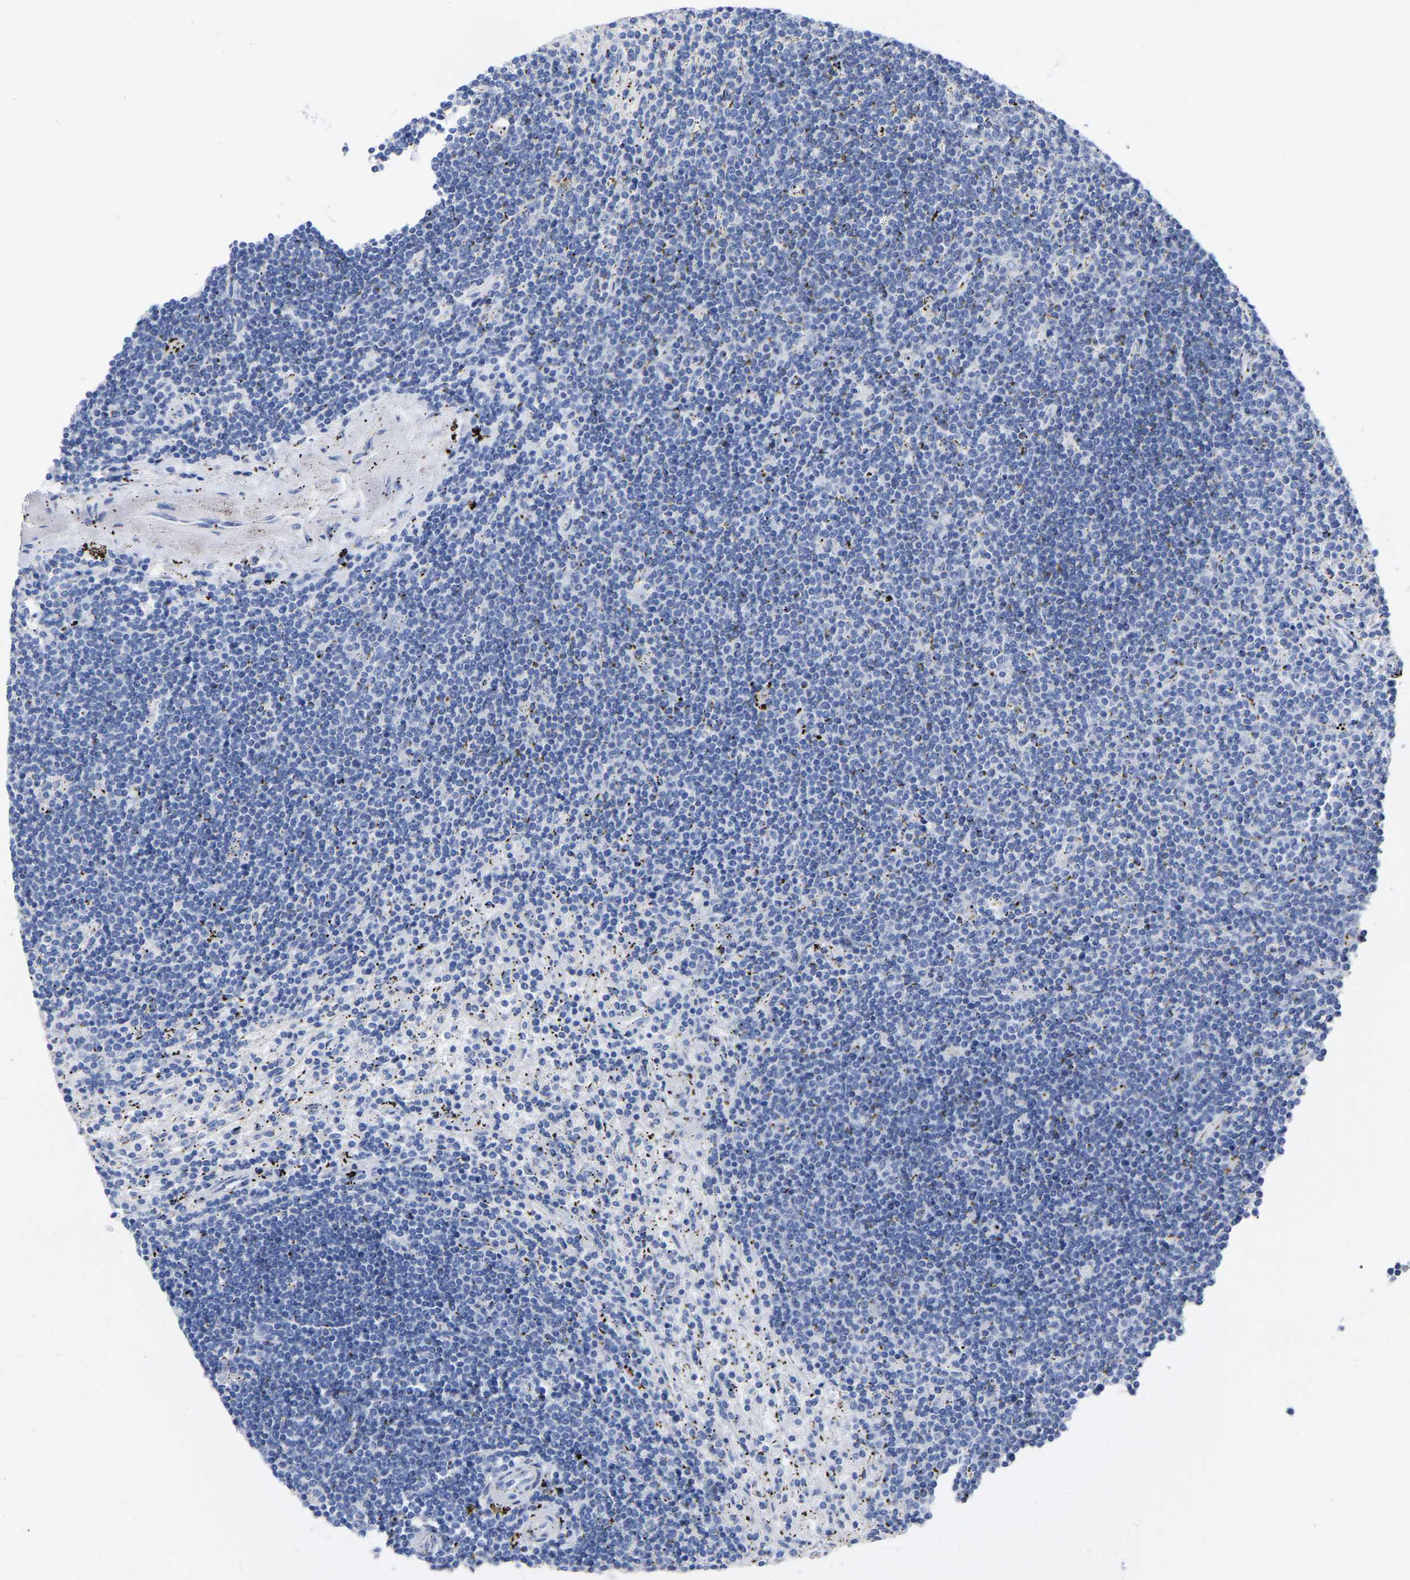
{"staining": {"intensity": "negative", "quantity": "none", "location": "none"}, "tissue": "lymphoma", "cell_type": "Tumor cells", "image_type": "cancer", "snomed": [{"axis": "morphology", "description": "Malignant lymphoma, non-Hodgkin's type, Low grade"}, {"axis": "topography", "description": "Spleen"}], "caption": "Lymphoma stained for a protein using immunohistochemistry displays no positivity tumor cells.", "gene": "HAPLN1", "patient": {"sex": "male", "age": 76}}